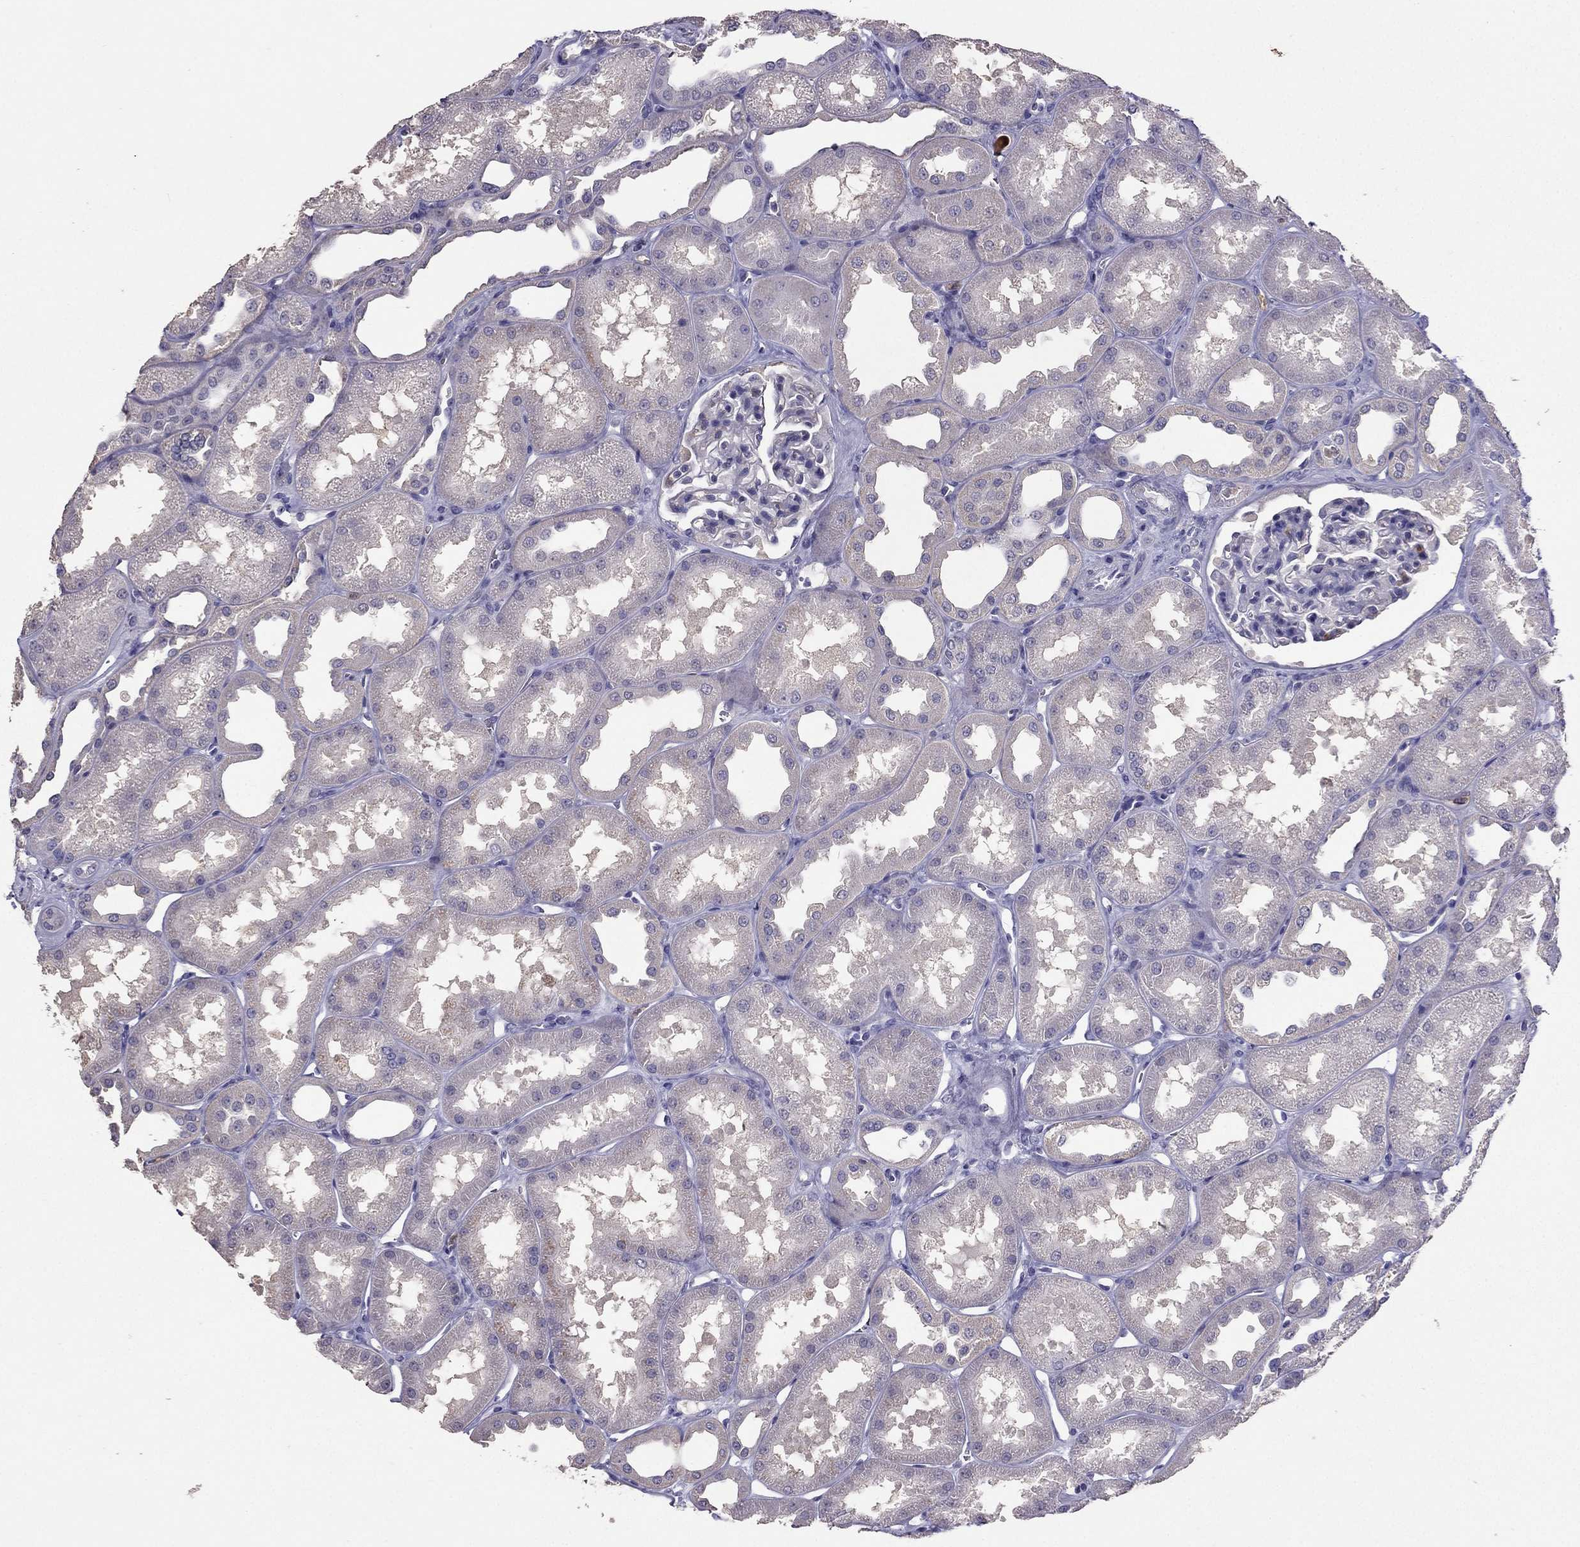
{"staining": {"intensity": "negative", "quantity": "none", "location": "none"}, "tissue": "kidney", "cell_type": "Cells in glomeruli", "image_type": "normal", "snomed": [{"axis": "morphology", "description": "Normal tissue, NOS"}, {"axis": "topography", "description": "Kidney"}], "caption": "Immunohistochemical staining of benign kidney demonstrates no significant positivity in cells in glomeruli.", "gene": "RFLNB", "patient": {"sex": "male", "age": 61}}